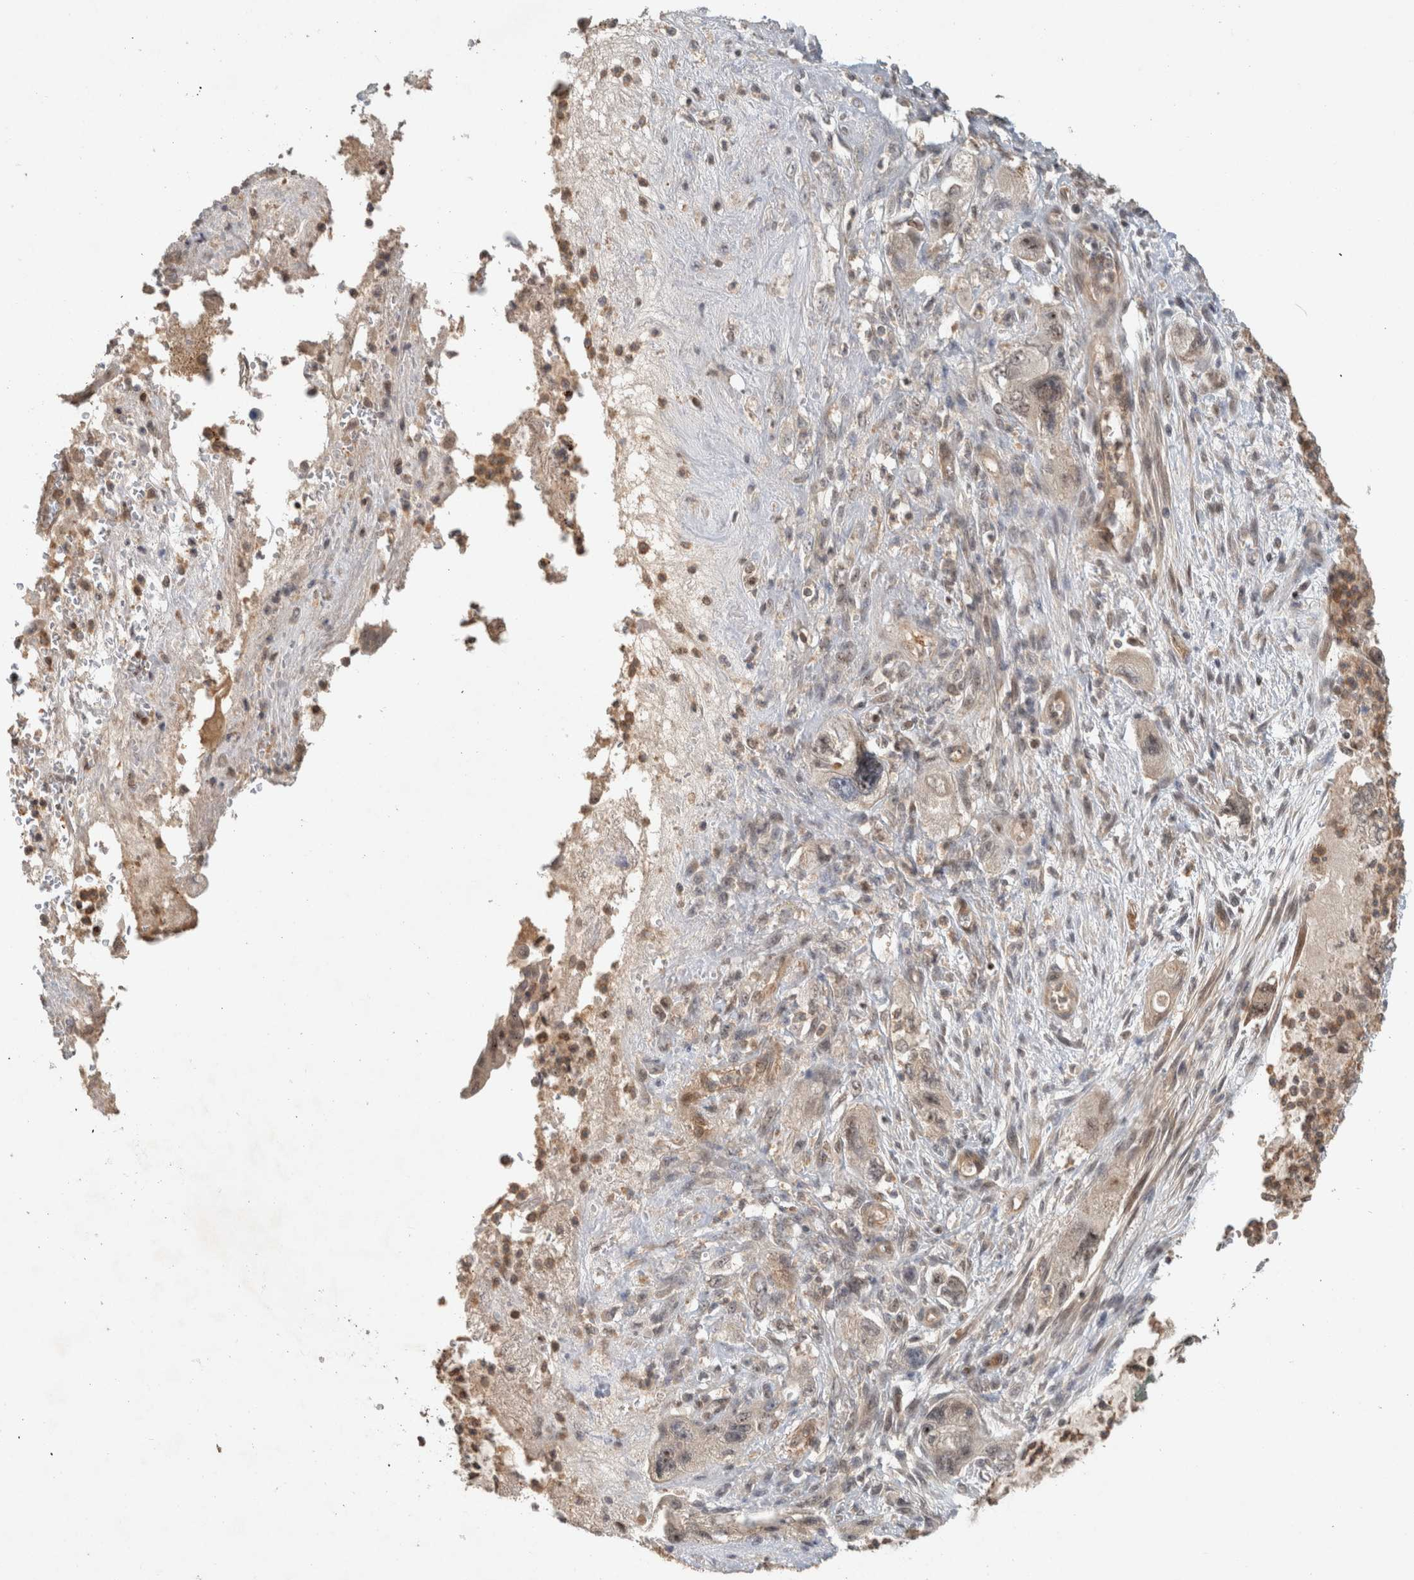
{"staining": {"intensity": "weak", "quantity": ">75%", "location": "cytoplasmic/membranous,nuclear"}, "tissue": "pancreatic cancer", "cell_type": "Tumor cells", "image_type": "cancer", "snomed": [{"axis": "morphology", "description": "Adenocarcinoma, NOS"}, {"axis": "topography", "description": "Pancreas"}], "caption": "A brown stain highlights weak cytoplasmic/membranous and nuclear staining of a protein in pancreatic adenocarcinoma tumor cells. Immunohistochemistry (ihc) stains the protein in brown and the nuclei are stained blue.", "gene": "CAAP1", "patient": {"sex": "female", "age": 73}}